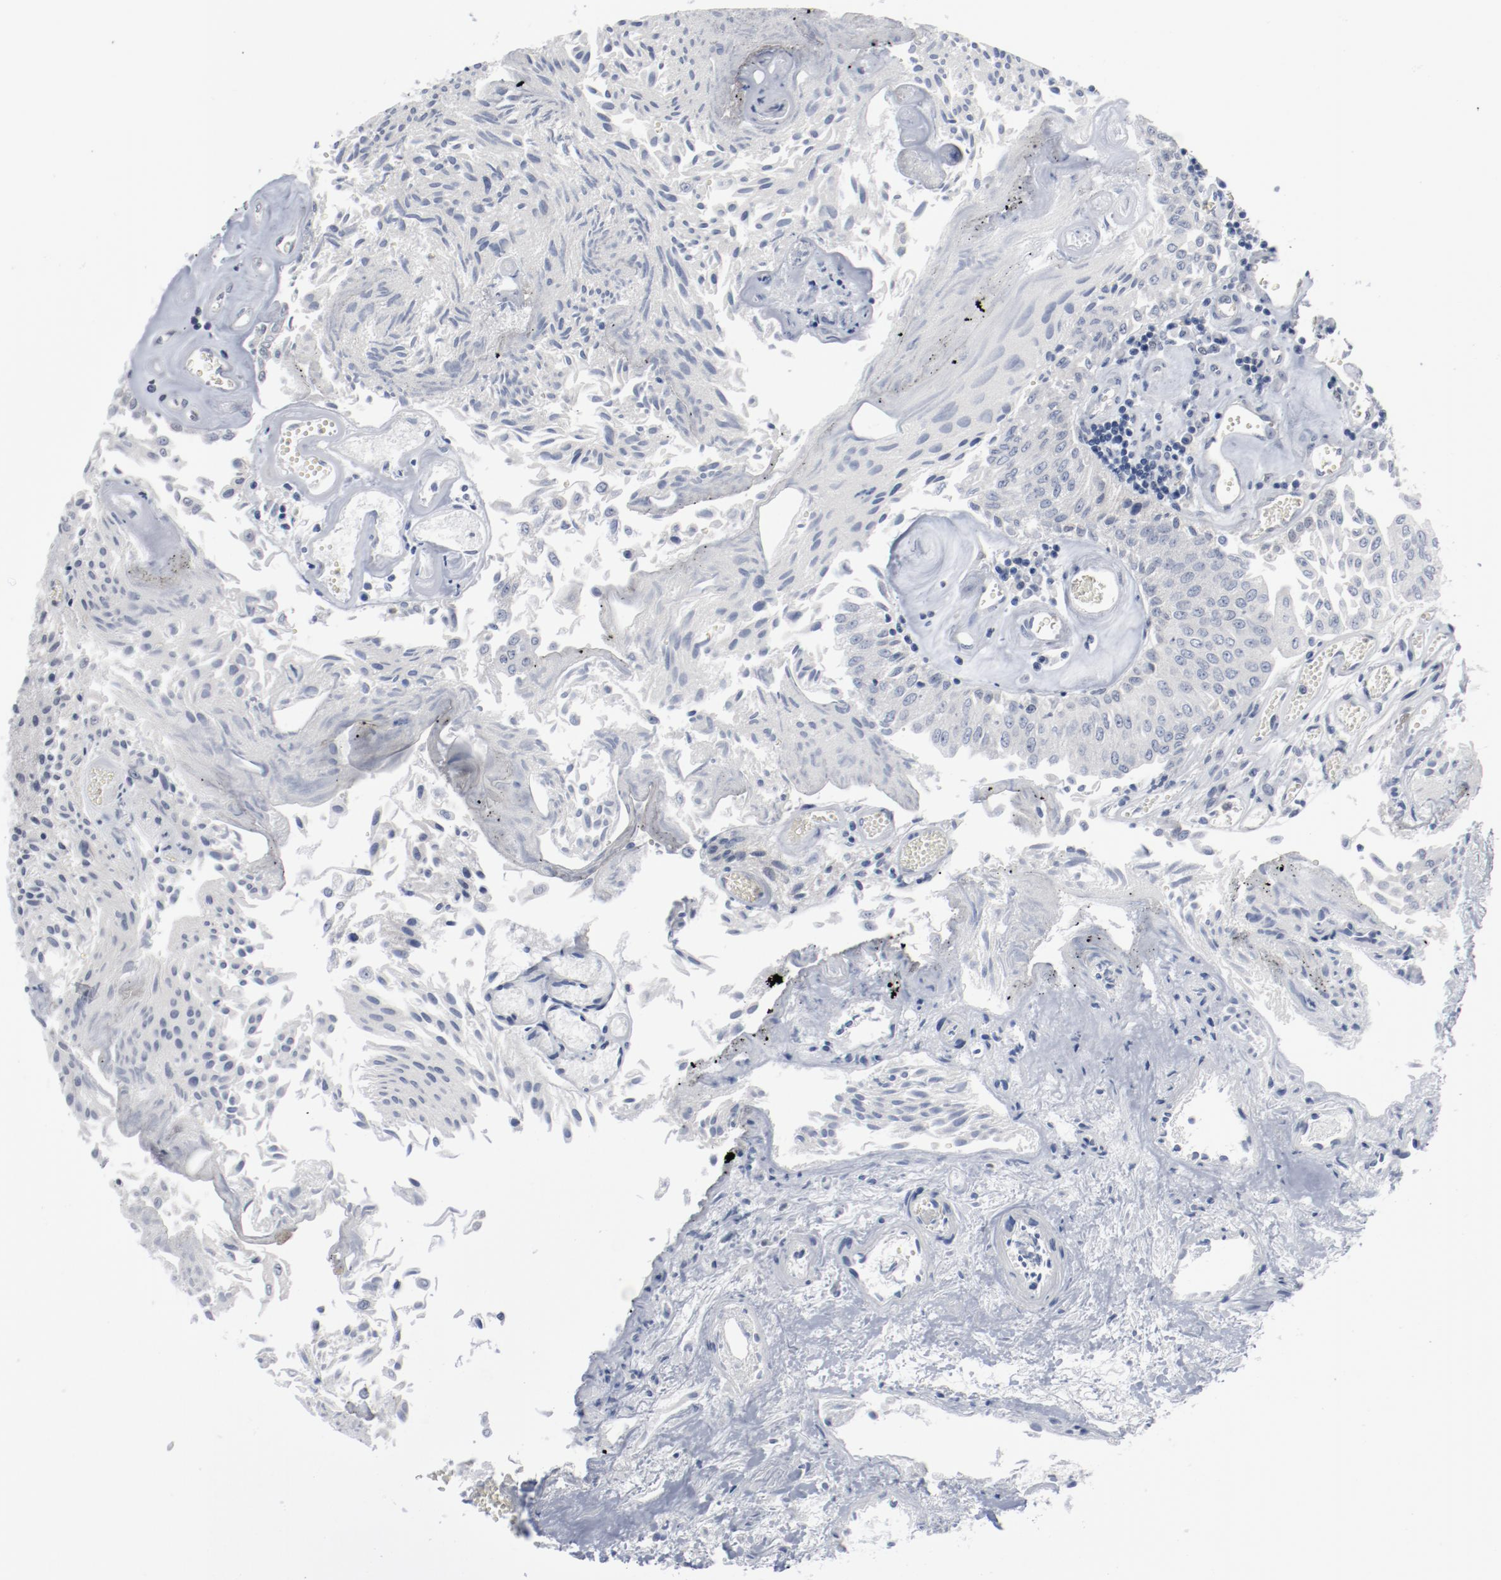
{"staining": {"intensity": "negative", "quantity": "none", "location": "none"}, "tissue": "urothelial cancer", "cell_type": "Tumor cells", "image_type": "cancer", "snomed": [{"axis": "morphology", "description": "Urothelial carcinoma, Low grade"}, {"axis": "topography", "description": "Urinary bladder"}], "caption": "Tumor cells show no significant staining in urothelial cancer.", "gene": "FOXN2", "patient": {"sex": "male", "age": 86}}